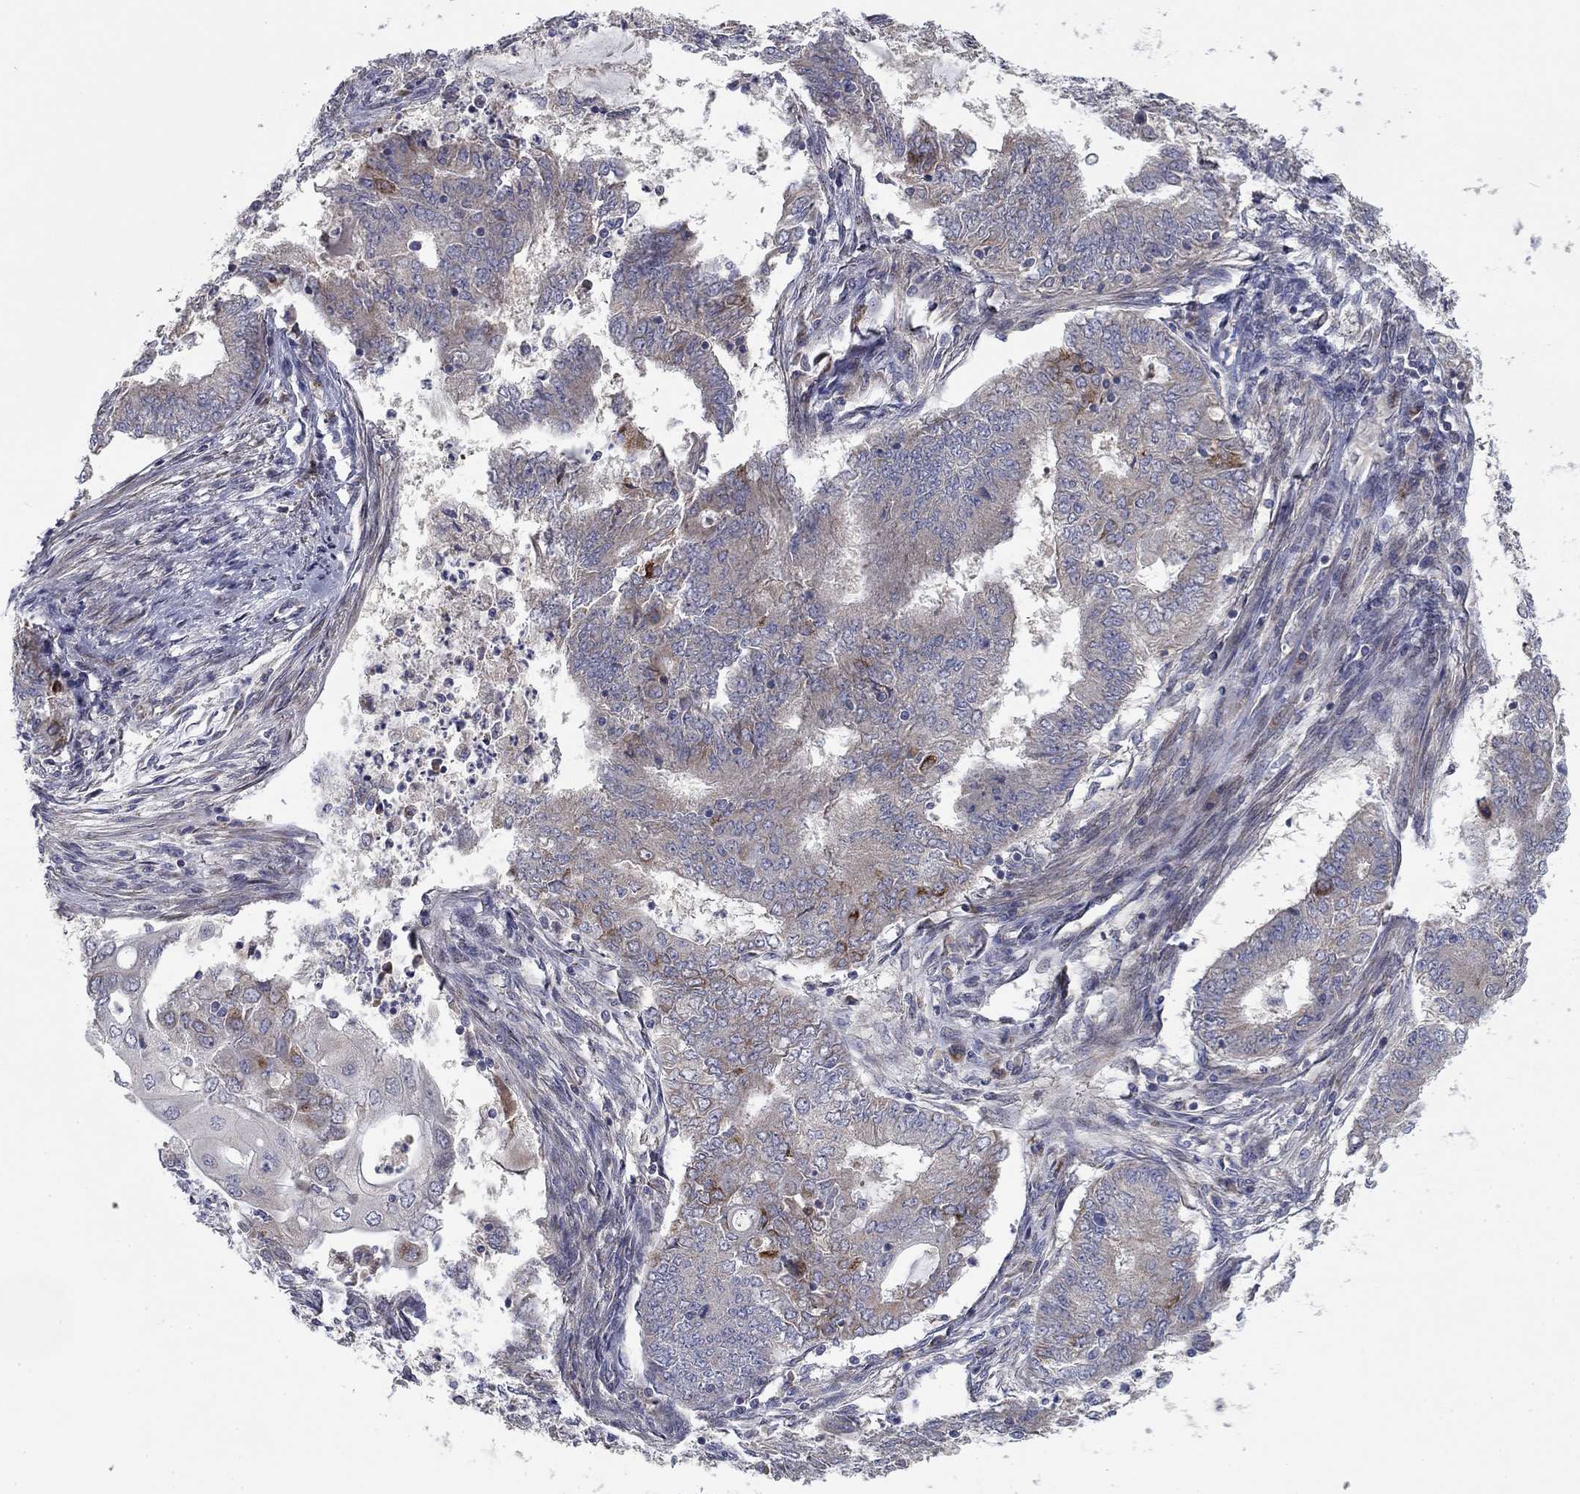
{"staining": {"intensity": "negative", "quantity": "none", "location": "none"}, "tissue": "endometrial cancer", "cell_type": "Tumor cells", "image_type": "cancer", "snomed": [{"axis": "morphology", "description": "Adenocarcinoma, NOS"}, {"axis": "topography", "description": "Endometrium"}], "caption": "Endometrial cancer (adenocarcinoma) was stained to show a protein in brown. There is no significant expression in tumor cells.", "gene": "MMAA", "patient": {"sex": "female", "age": 62}}